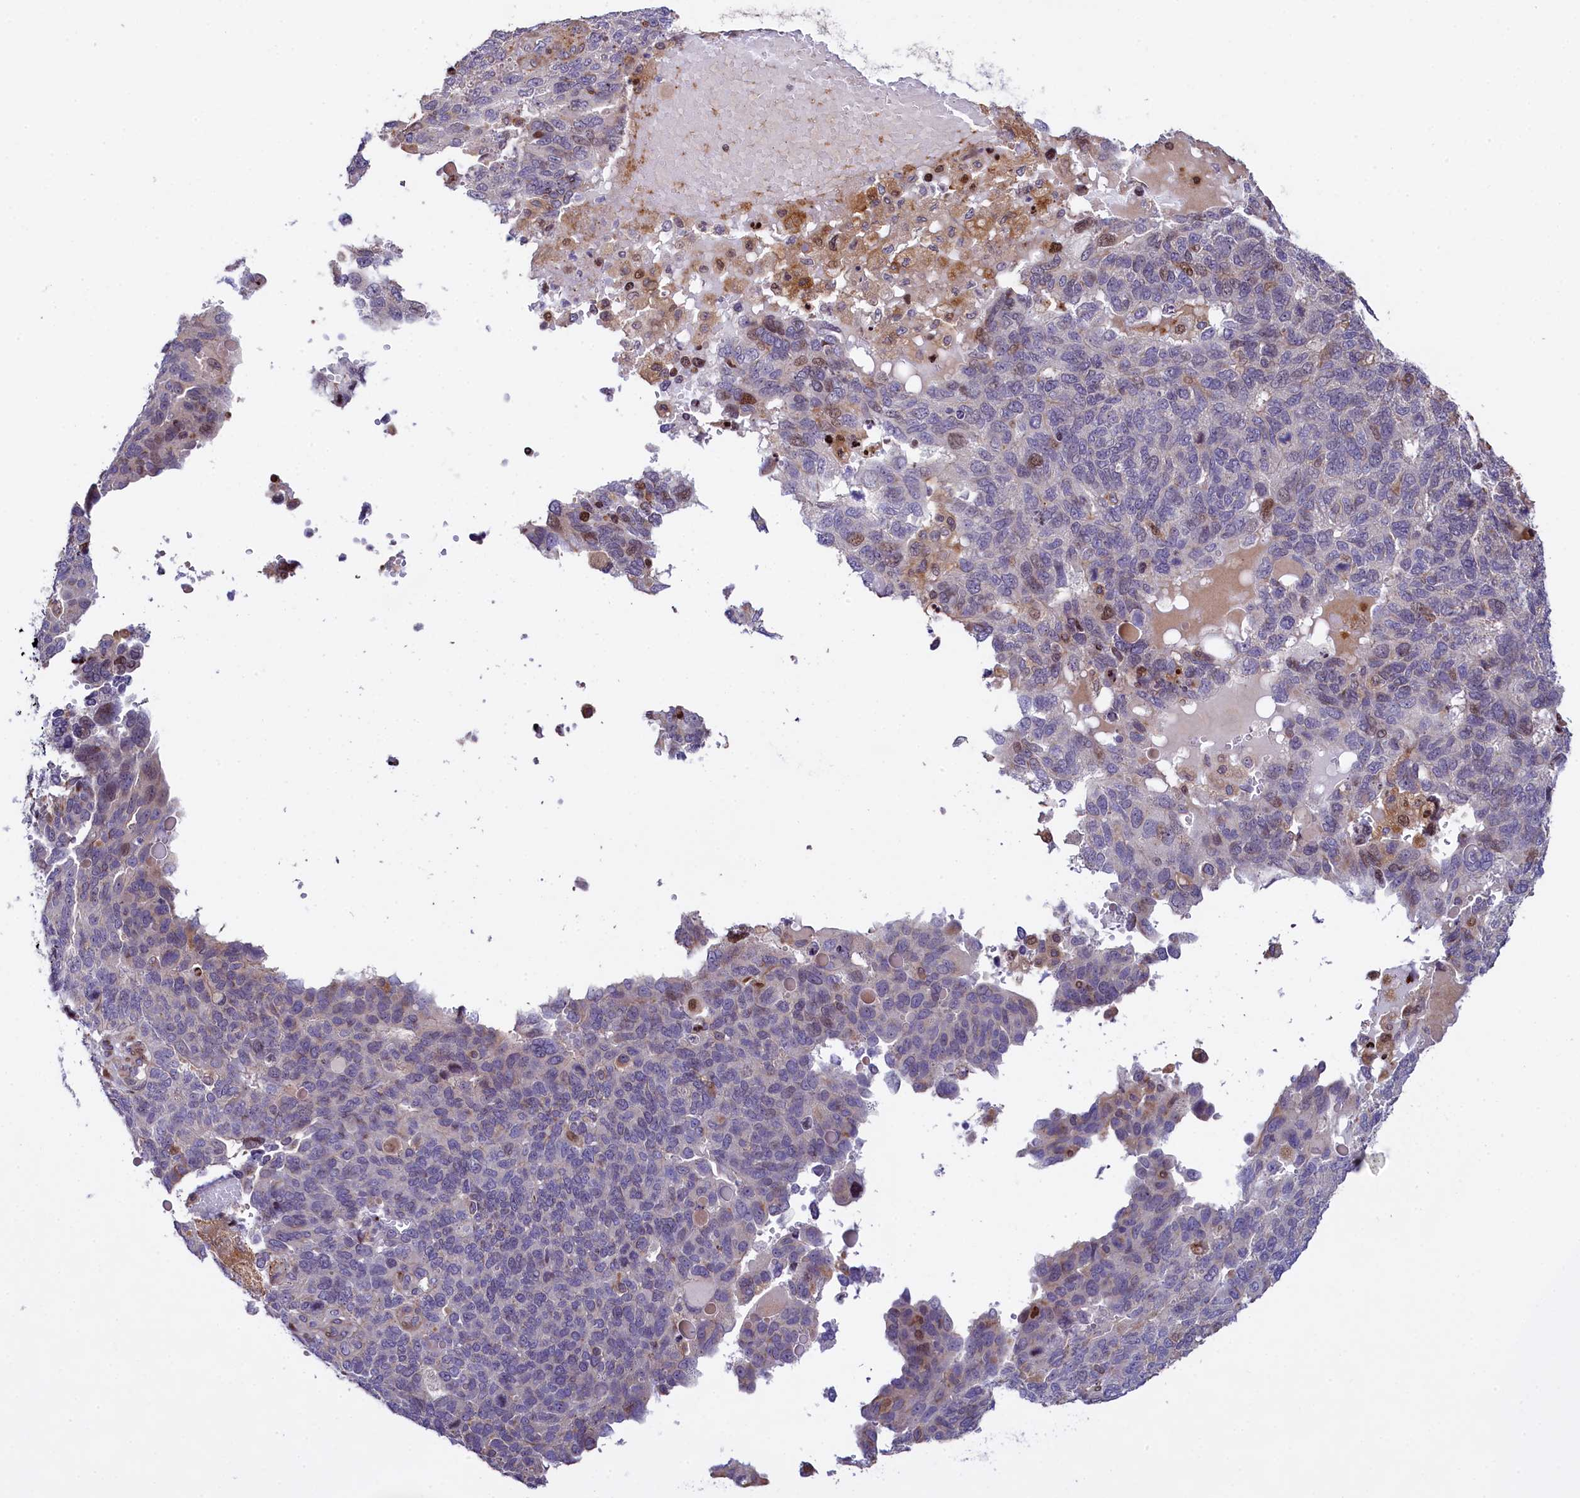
{"staining": {"intensity": "weak", "quantity": "<25%", "location": "nuclear"}, "tissue": "endometrial cancer", "cell_type": "Tumor cells", "image_type": "cancer", "snomed": [{"axis": "morphology", "description": "Adenocarcinoma, NOS"}, {"axis": "topography", "description": "Endometrium"}], "caption": "An image of human endometrial adenocarcinoma is negative for staining in tumor cells. (Stains: DAB immunohistochemistry with hematoxylin counter stain, Microscopy: brightfield microscopy at high magnification).", "gene": "TGDS", "patient": {"sex": "female", "age": 66}}